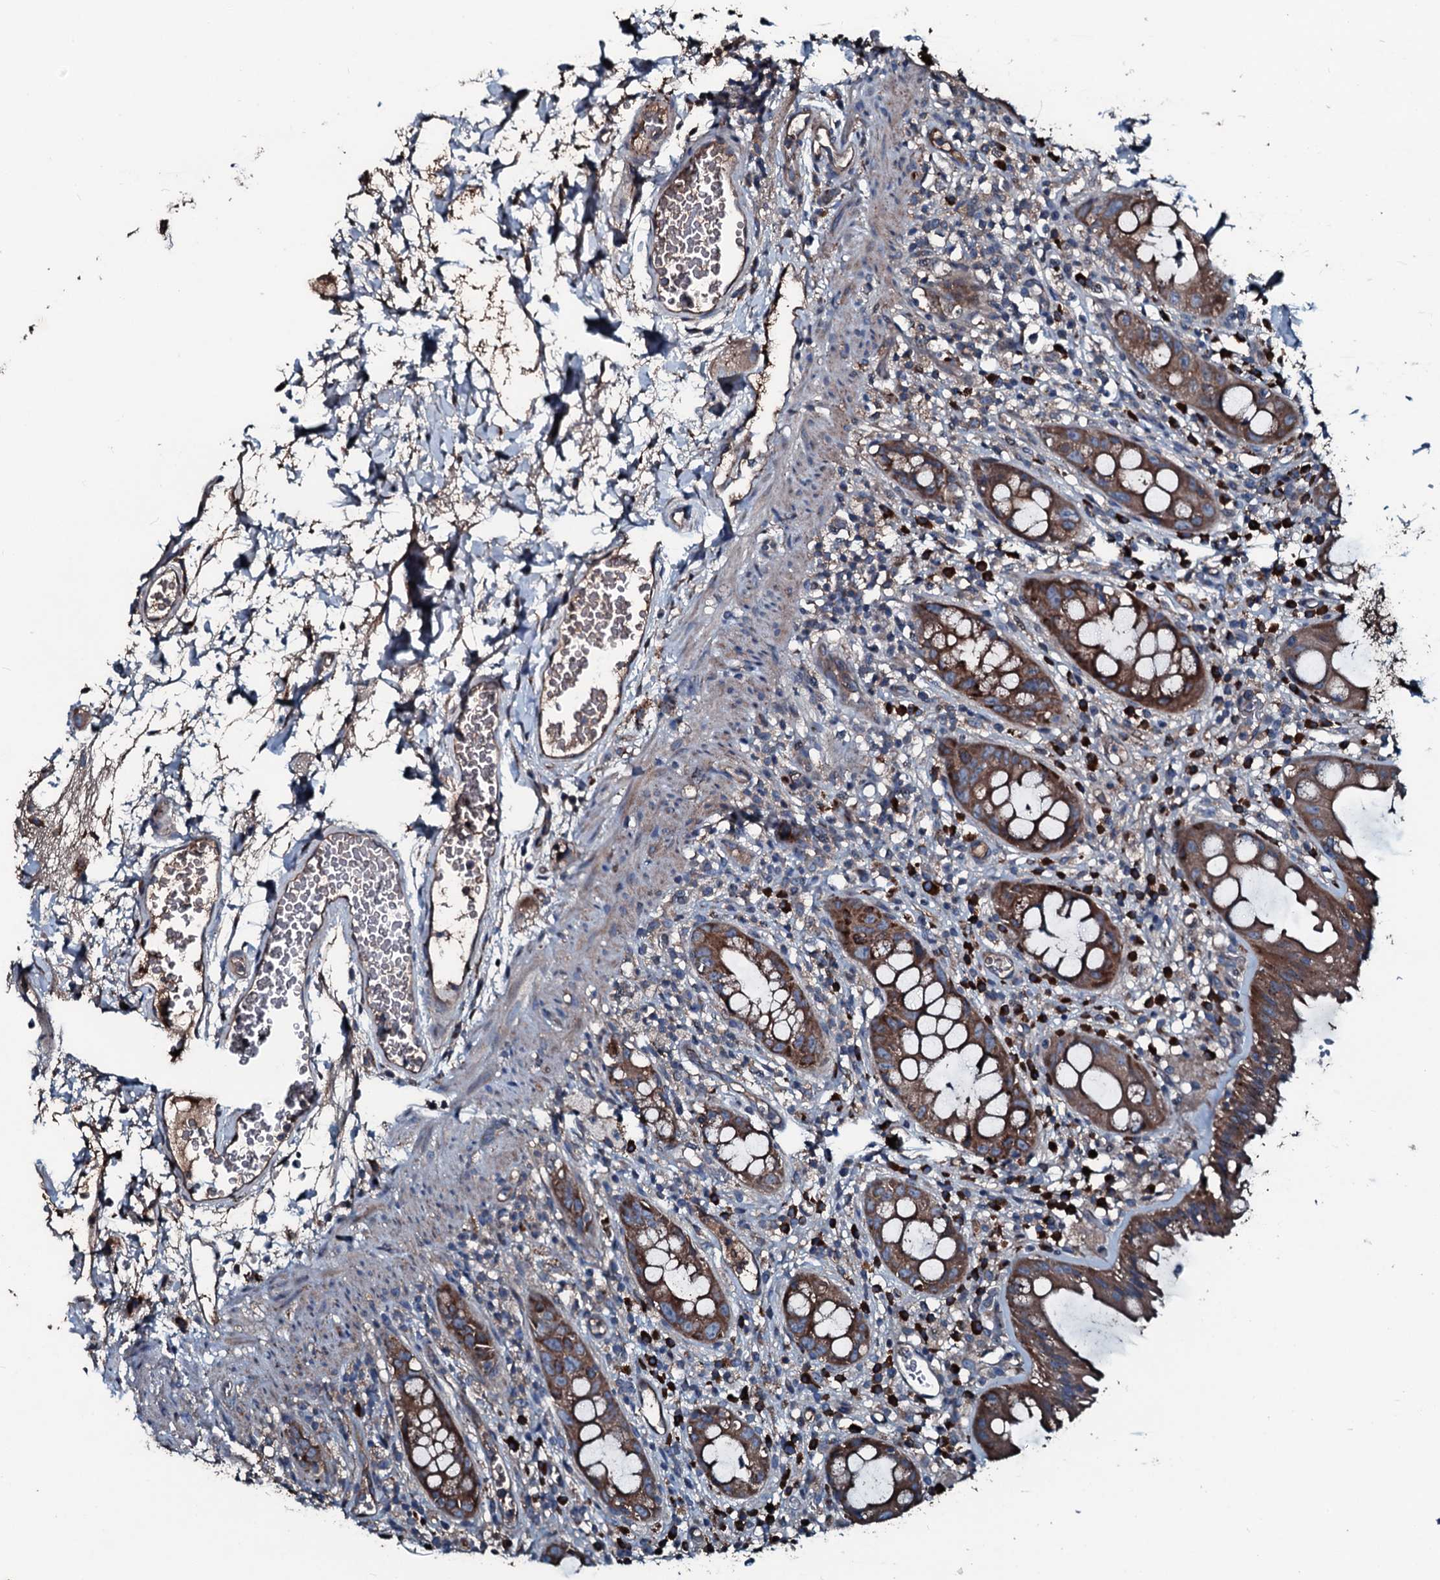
{"staining": {"intensity": "strong", "quantity": ">75%", "location": "cytoplasmic/membranous"}, "tissue": "rectum", "cell_type": "Glandular cells", "image_type": "normal", "snomed": [{"axis": "morphology", "description": "Normal tissue, NOS"}, {"axis": "topography", "description": "Rectum"}], "caption": "Immunohistochemistry (IHC) photomicrograph of unremarkable rectum stained for a protein (brown), which exhibits high levels of strong cytoplasmic/membranous positivity in approximately >75% of glandular cells.", "gene": "AARS1", "patient": {"sex": "female", "age": 57}}